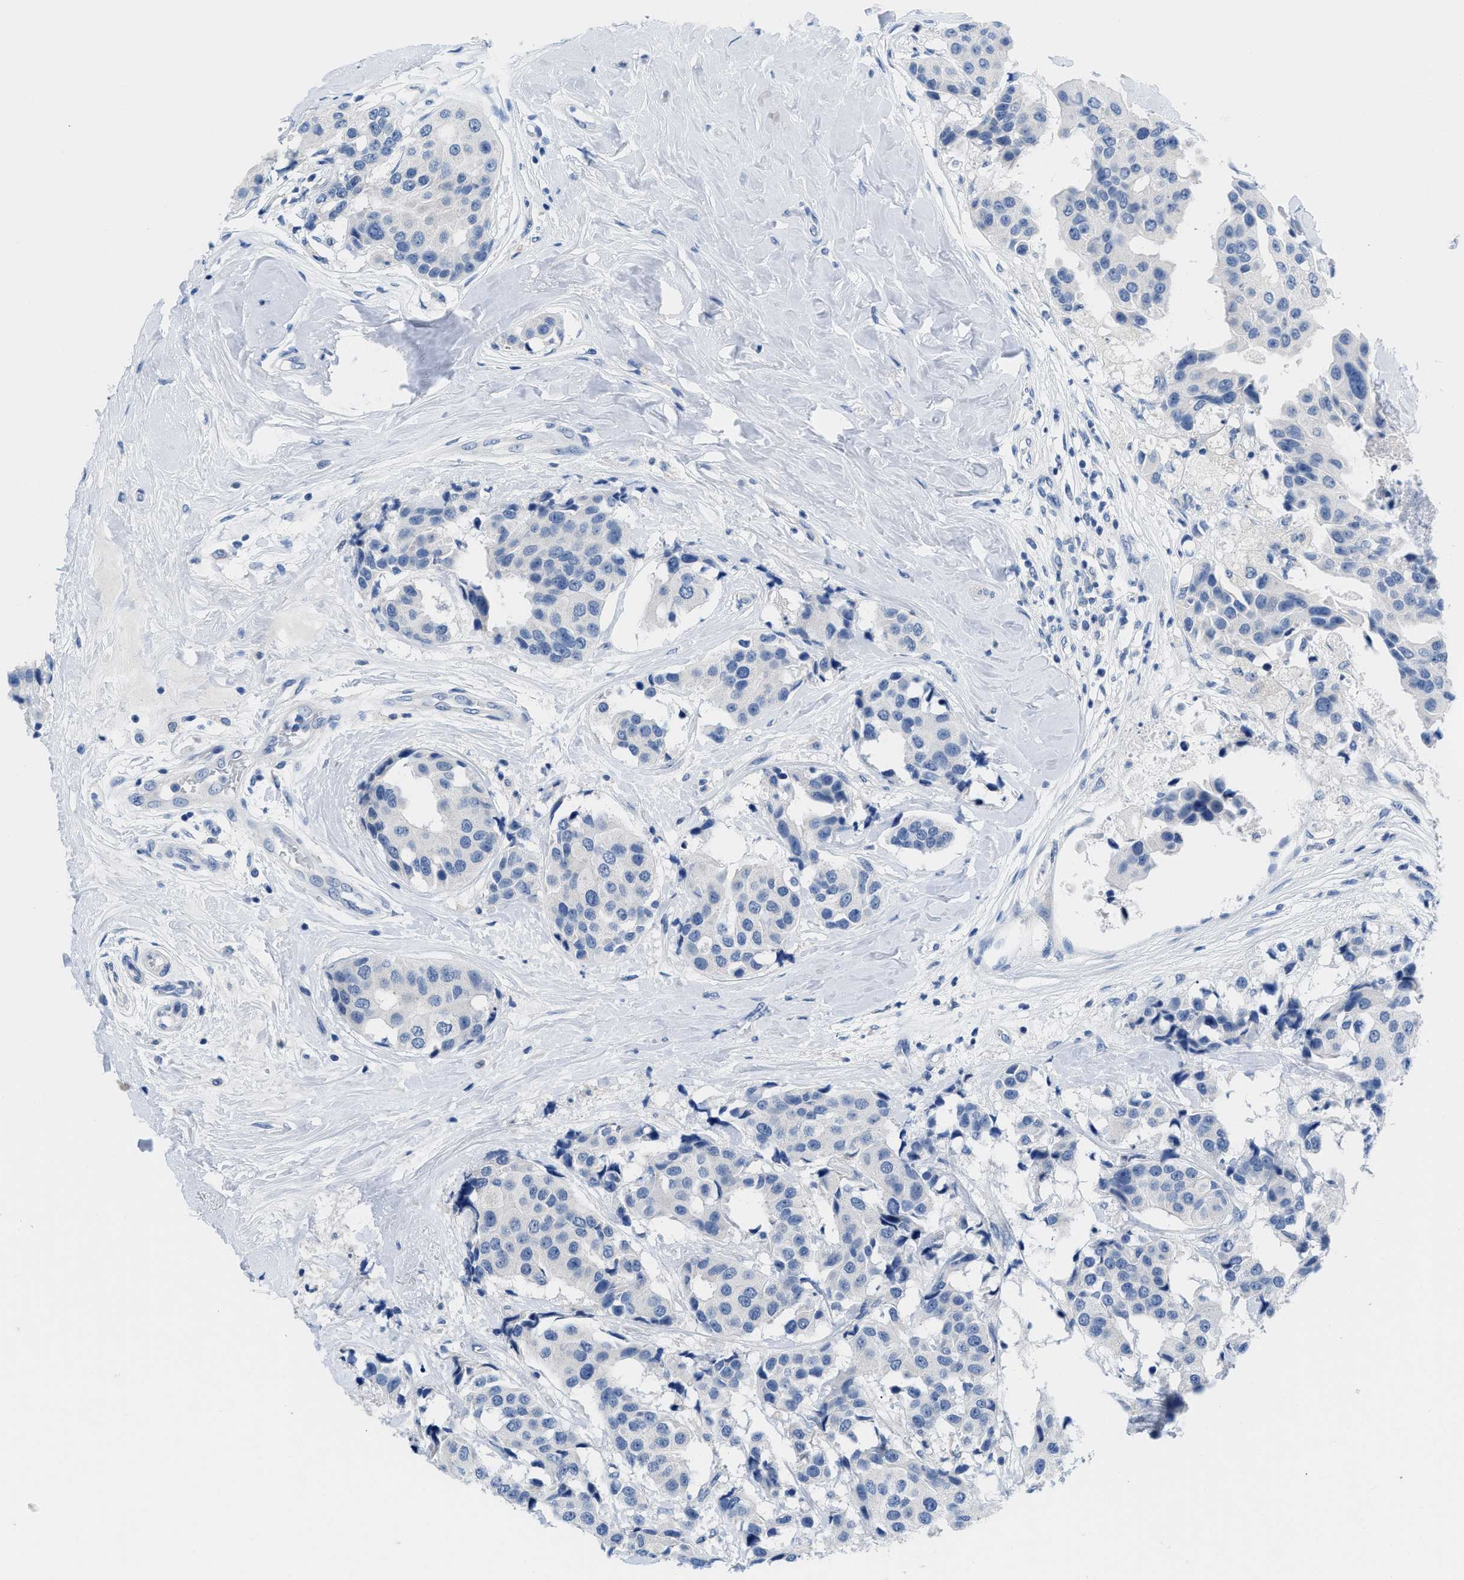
{"staining": {"intensity": "negative", "quantity": "none", "location": "none"}, "tissue": "breast cancer", "cell_type": "Tumor cells", "image_type": "cancer", "snomed": [{"axis": "morphology", "description": "Normal tissue, NOS"}, {"axis": "morphology", "description": "Duct carcinoma"}, {"axis": "topography", "description": "Breast"}], "caption": "DAB immunohistochemical staining of human breast cancer (infiltrating ductal carcinoma) displays no significant staining in tumor cells.", "gene": "PYY", "patient": {"sex": "female", "age": 39}}